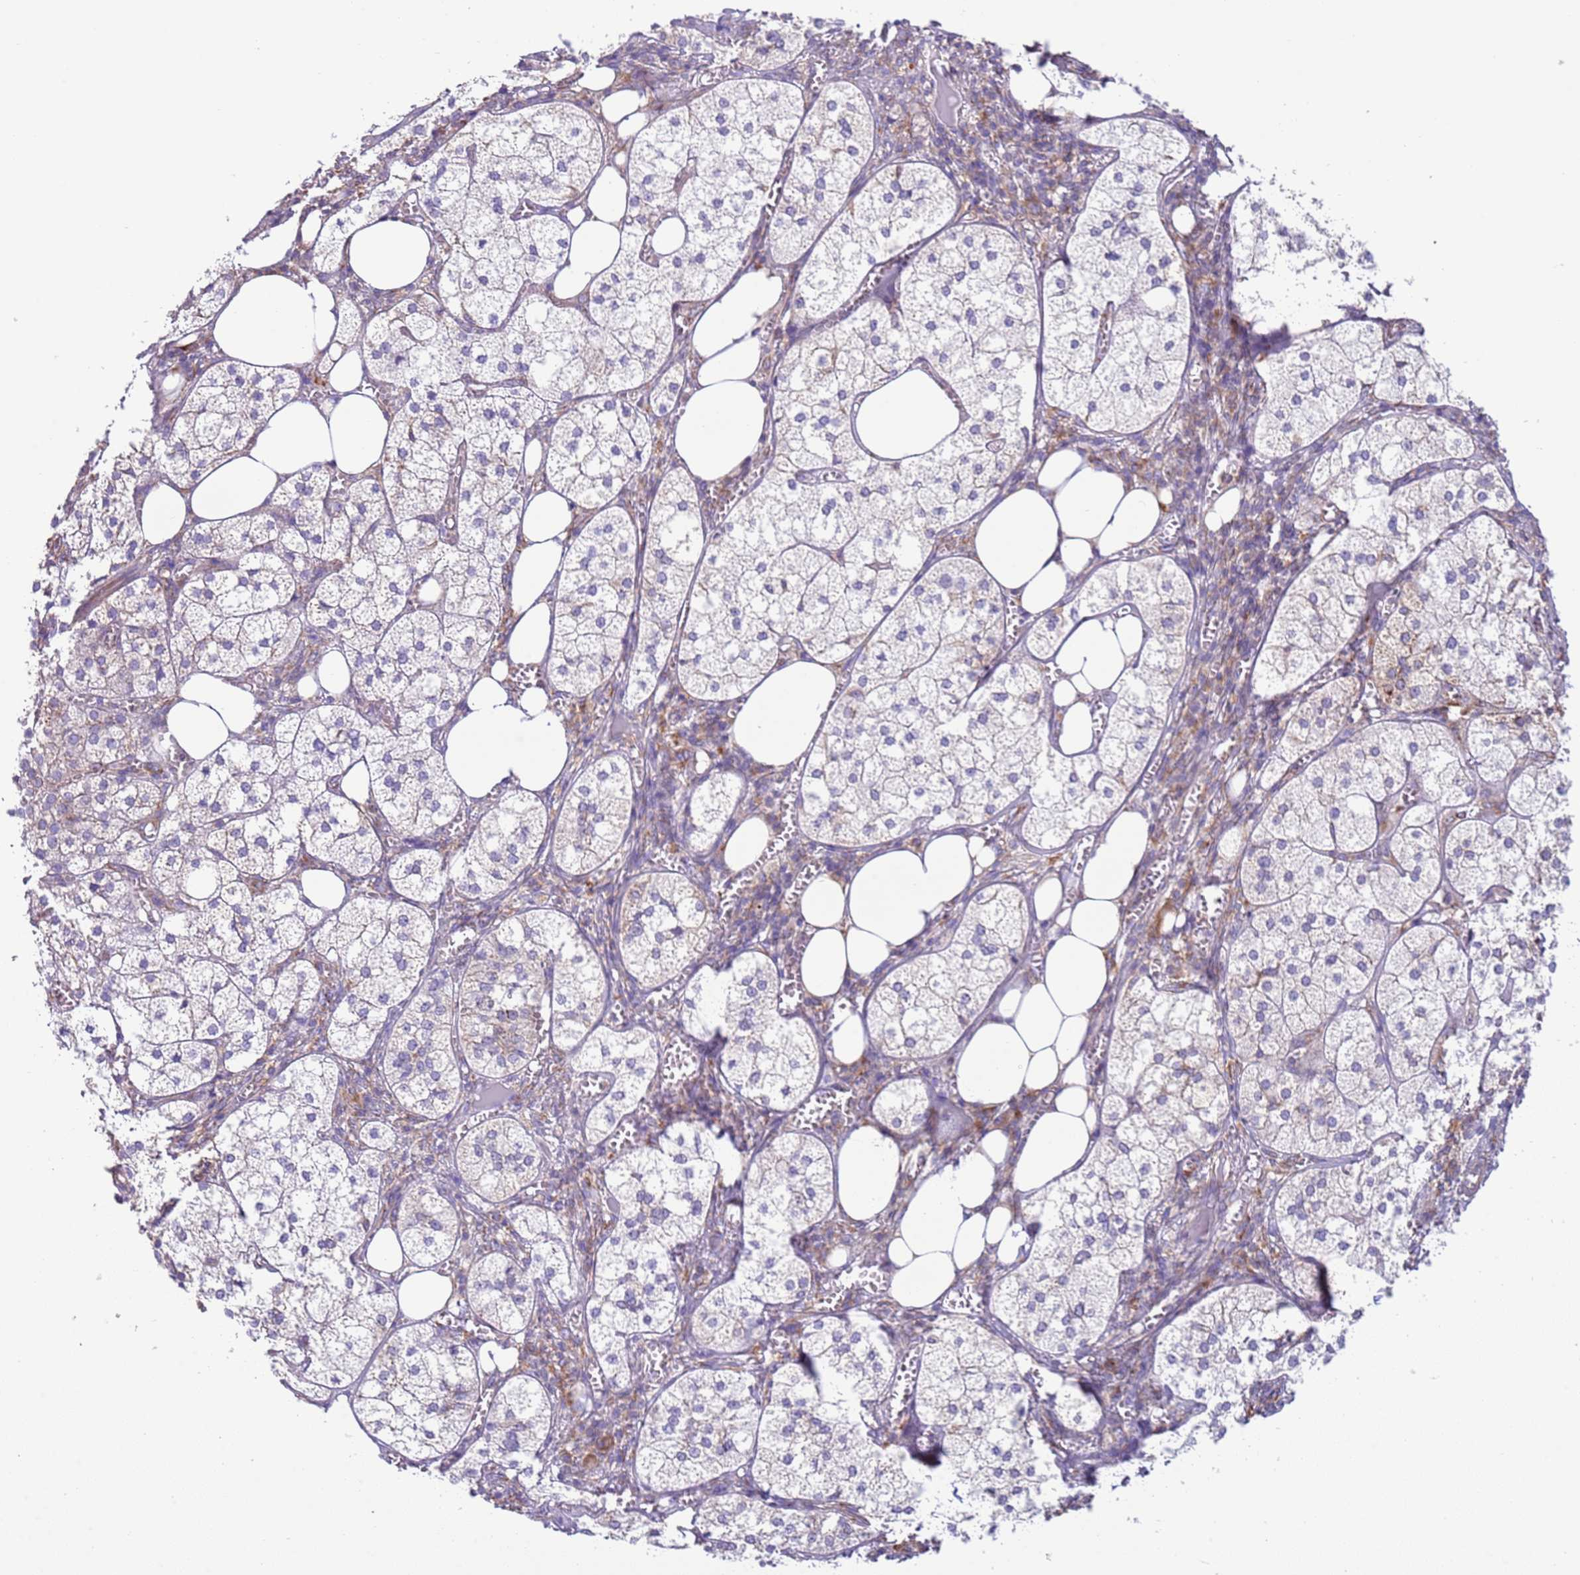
{"staining": {"intensity": "moderate", "quantity": "<25%", "location": "cytoplasmic/membranous"}, "tissue": "adrenal gland", "cell_type": "Glandular cells", "image_type": "normal", "snomed": [{"axis": "morphology", "description": "Normal tissue, NOS"}, {"axis": "topography", "description": "Adrenal gland"}], "caption": "Moderate cytoplasmic/membranous staining is identified in about <25% of glandular cells in normal adrenal gland. (Brightfield microscopy of DAB IHC at high magnification).", "gene": "VARS1", "patient": {"sex": "female", "age": 61}}